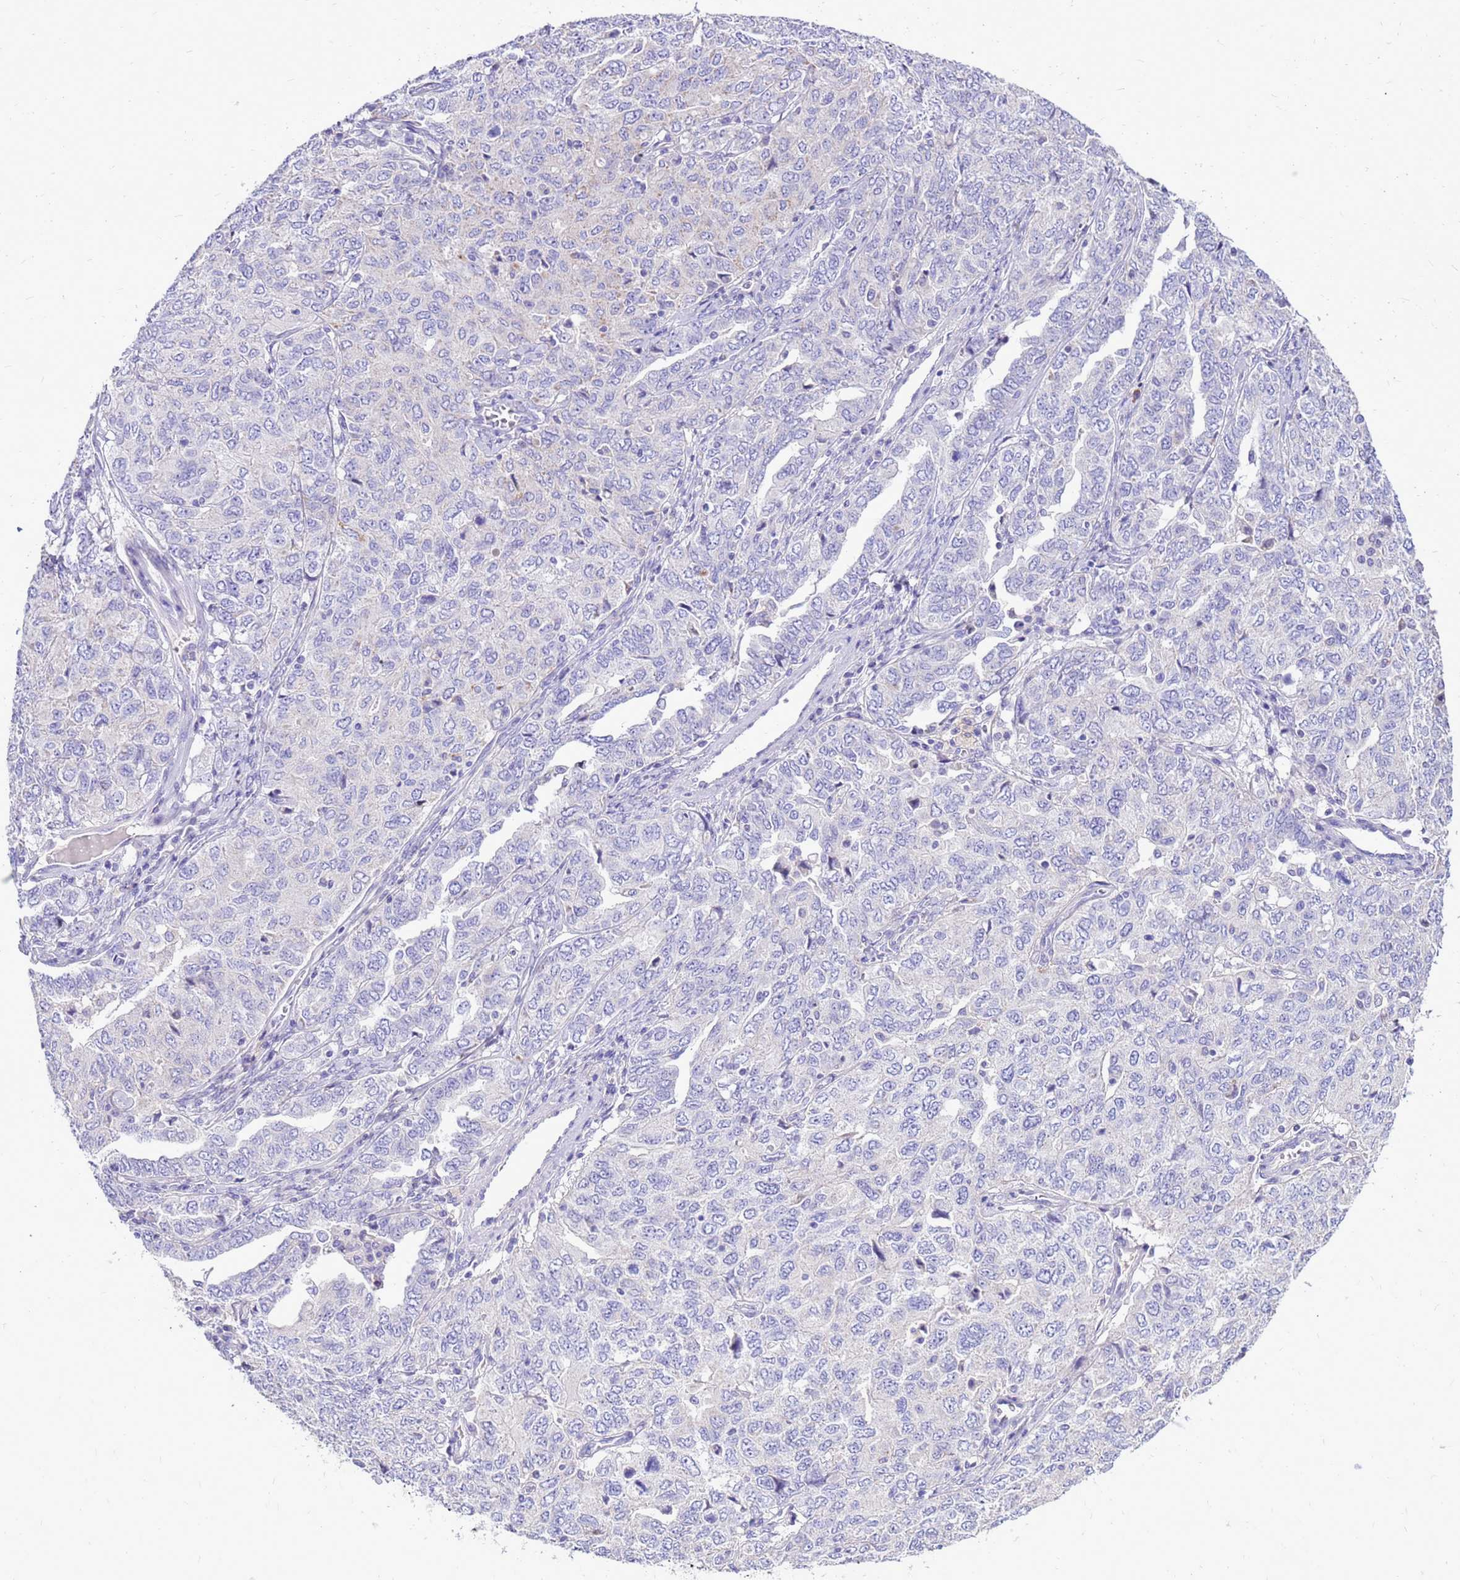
{"staining": {"intensity": "negative", "quantity": "none", "location": "none"}, "tissue": "ovarian cancer", "cell_type": "Tumor cells", "image_type": "cancer", "snomed": [{"axis": "morphology", "description": "Carcinoma, endometroid"}, {"axis": "topography", "description": "Ovary"}], "caption": "IHC of human ovarian cancer reveals no positivity in tumor cells. The staining is performed using DAB (3,3'-diaminobenzidine) brown chromogen with nuclei counter-stained in using hematoxylin.", "gene": "PDE10A", "patient": {"sex": "female", "age": 62}}